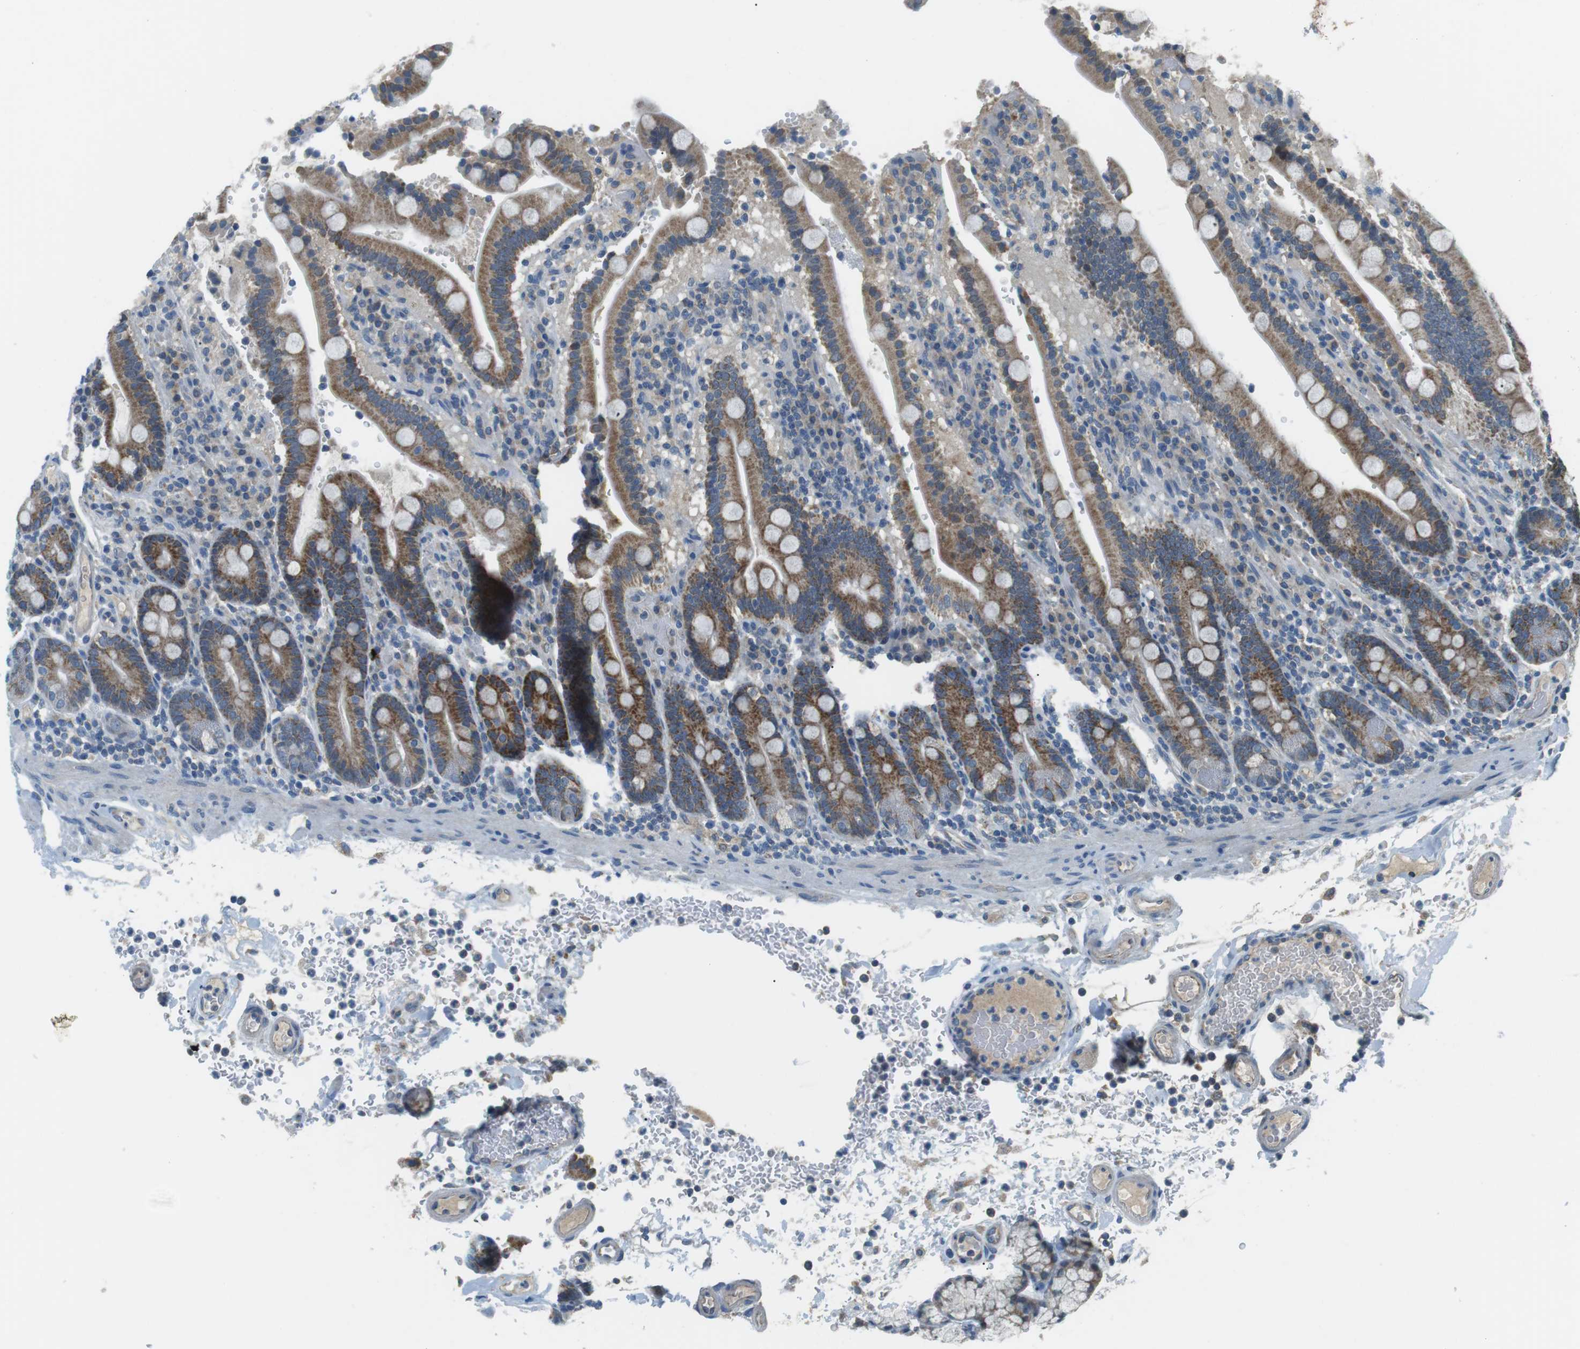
{"staining": {"intensity": "moderate", "quantity": ">75%", "location": "cytoplasmic/membranous"}, "tissue": "duodenum", "cell_type": "Glandular cells", "image_type": "normal", "snomed": [{"axis": "morphology", "description": "Normal tissue, NOS"}, {"axis": "topography", "description": "Small intestine, NOS"}], "caption": "Immunohistochemistry (DAB (3,3'-diaminobenzidine)) staining of benign human duodenum reveals moderate cytoplasmic/membranous protein staining in approximately >75% of glandular cells.", "gene": "BACE1", "patient": {"sex": "female", "age": 71}}